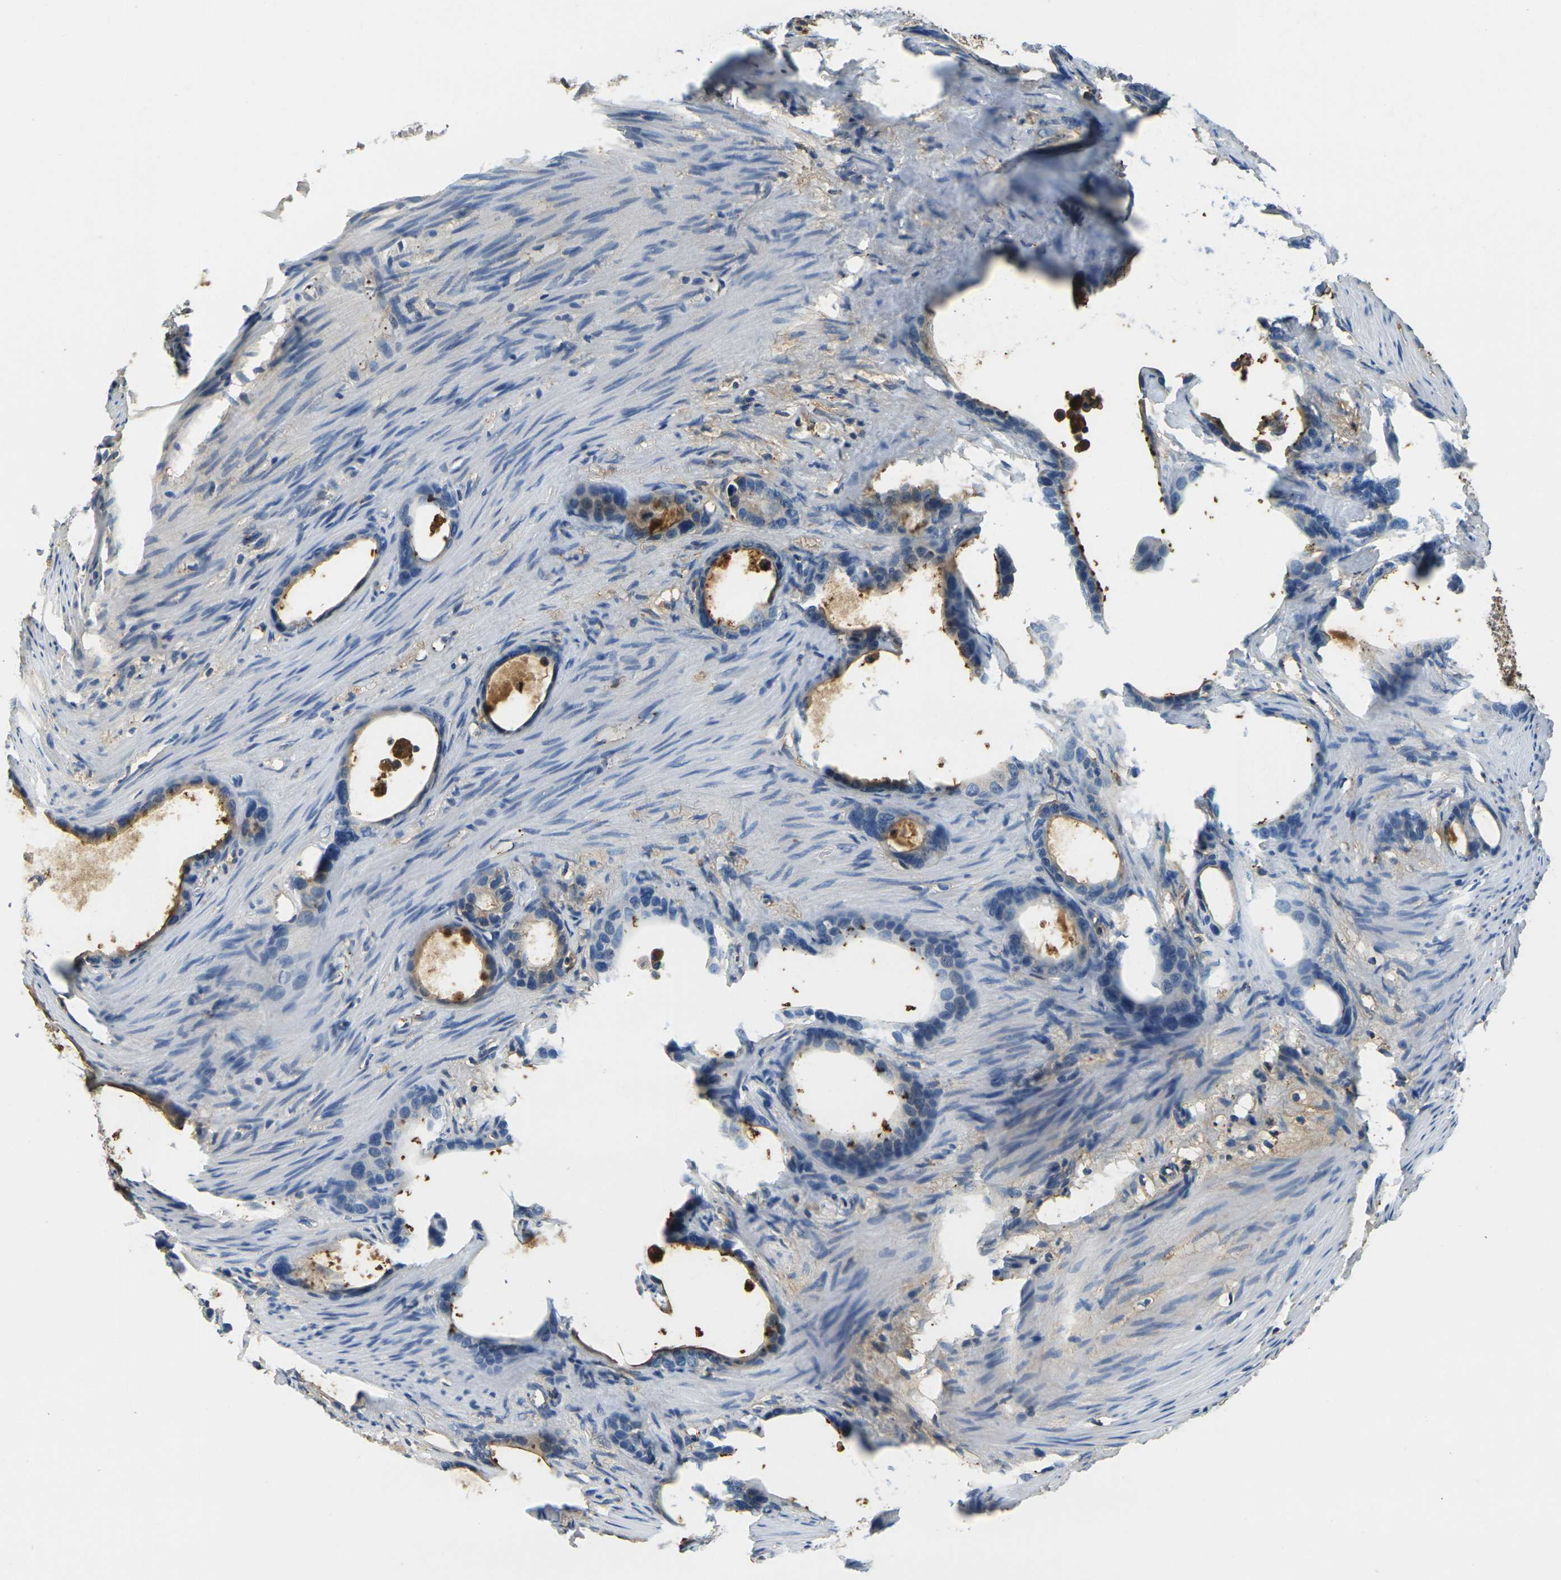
{"staining": {"intensity": "moderate", "quantity": "<25%", "location": "cytoplasmic/membranous"}, "tissue": "stomach cancer", "cell_type": "Tumor cells", "image_type": "cancer", "snomed": [{"axis": "morphology", "description": "Adenocarcinoma, NOS"}, {"axis": "topography", "description": "Stomach"}], "caption": "Moderate cytoplasmic/membranous protein positivity is seen in approximately <25% of tumor cells in stomach cancer (adenocarcinoma).", "gene": "PLCD1", "patient": {"sex": "female", "age": 75}}